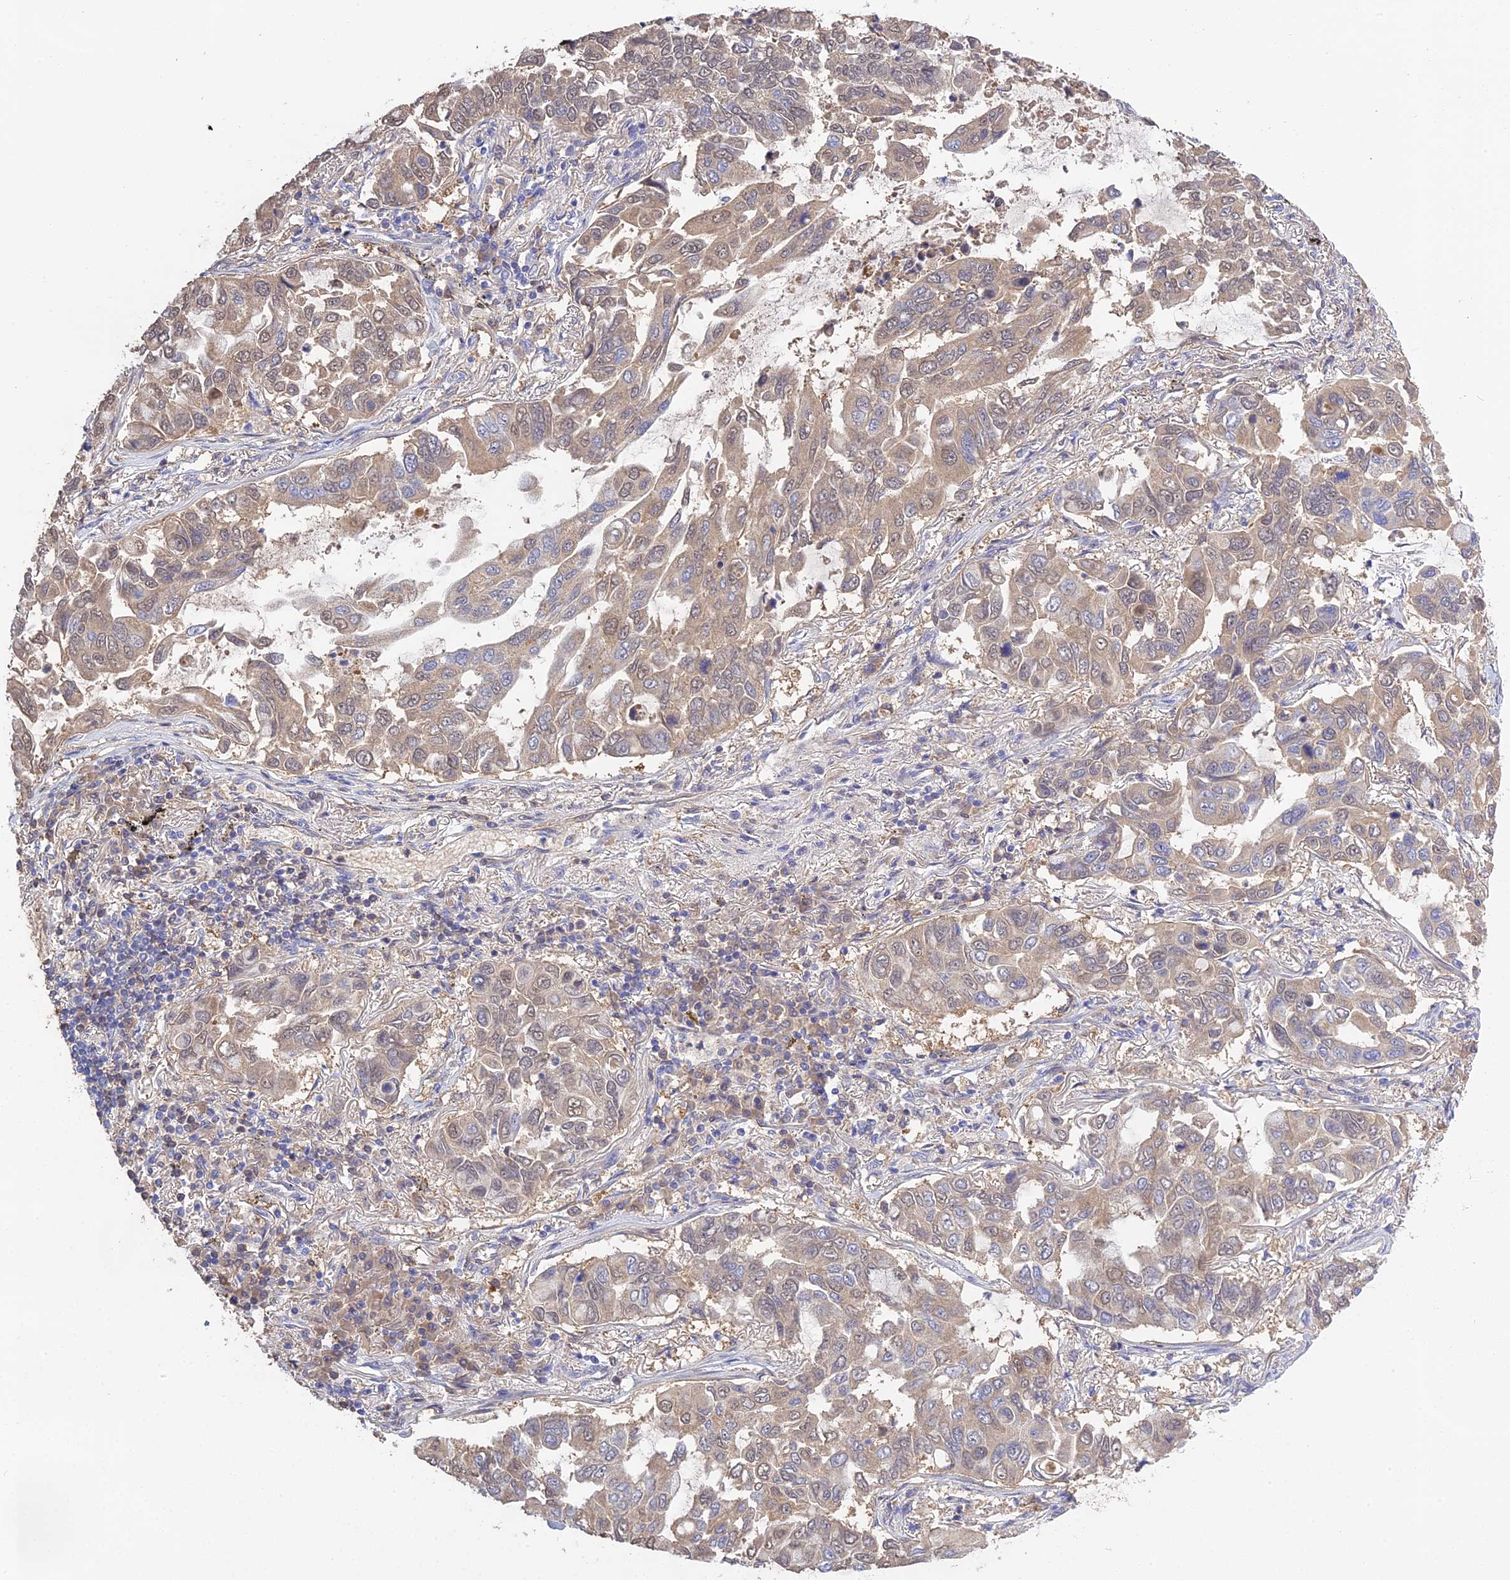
{"staining": {"intensity": "moderate", "quantity": "<25%", "location": "cytoplasmic/membranous,nuclear"}, "tissue": "lung cancer", "cell_type": "Tumor cells", "image_type": "cancer", "snomed": [{"axis": "morphology", "description": "Adenocarcinoma, NOS"}, {"axis": "topography", "description": "Lung"}], "caption": "IHC histopathology image of neoplastic tissue: adenocarcinoma (lung) stained using IHC shows low levels of moderate protein expression localized specifically in the cytoplasmic/membranous and nuclear of tumor cells, appearing as a cytoplasmic/membranous and nuclear brown color.", "gene": "PZP", "patient": {"sex": "male", "age": 64}}